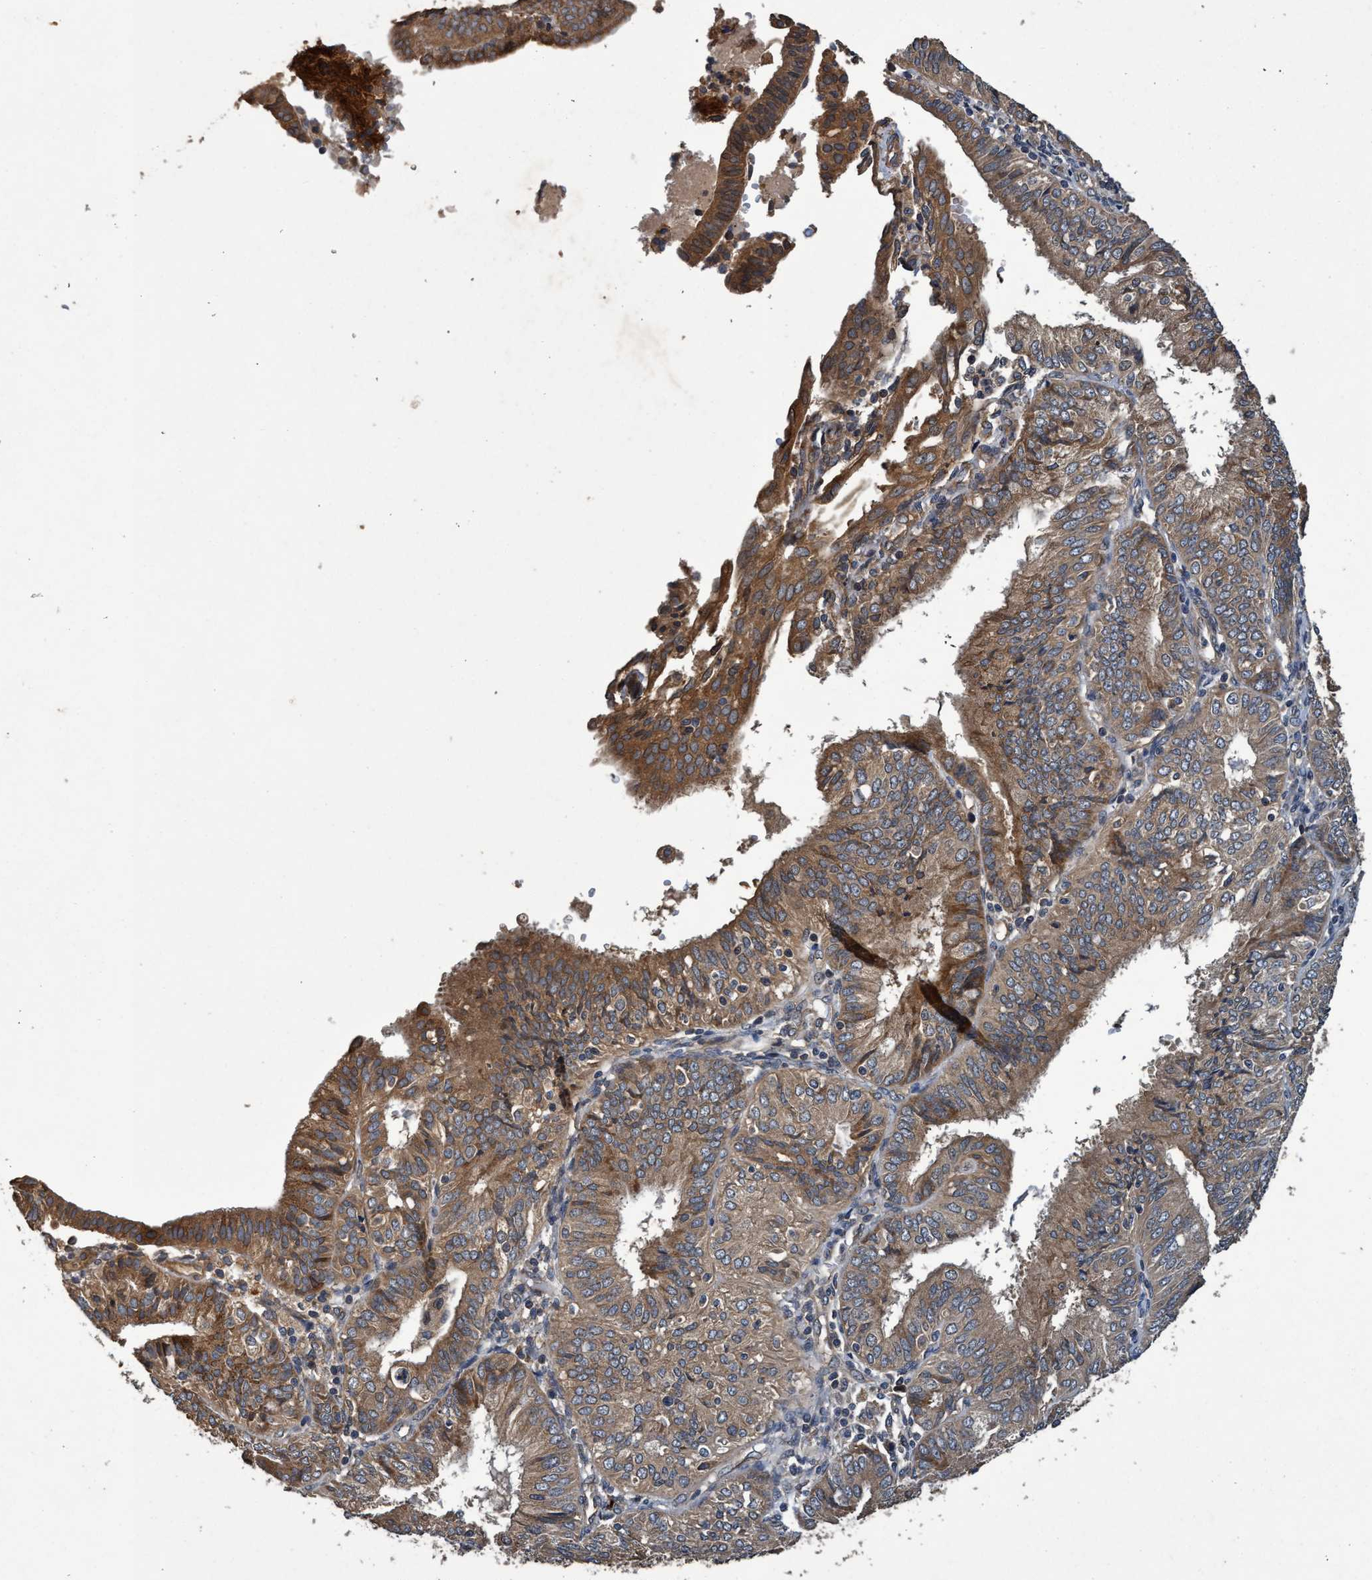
{"staining": {"intensity": "moderate", "quantity": "<25%", "location": "cytoplasmic/membranous"}, "tissue": "endometrial cancer", "cell_type": "Tumor cells", "image_type": "cancer", "snomed": [{"axis": "morphology", "description": "Adenocarcinoma, NOS"}, {"axis": "topography", "description": "Endometrium"}], "caption": "Tumor cells show low levels of moderate cytoplasmic/membranous positivity in about <25% of cells in human endometrial cancer. (DAB (3,3'-diaminobenzidine) = brown stain, brightfield microscopy at high magnification).", "gene": "MACC1", "patient": {"sex": "female", "age": 58}}